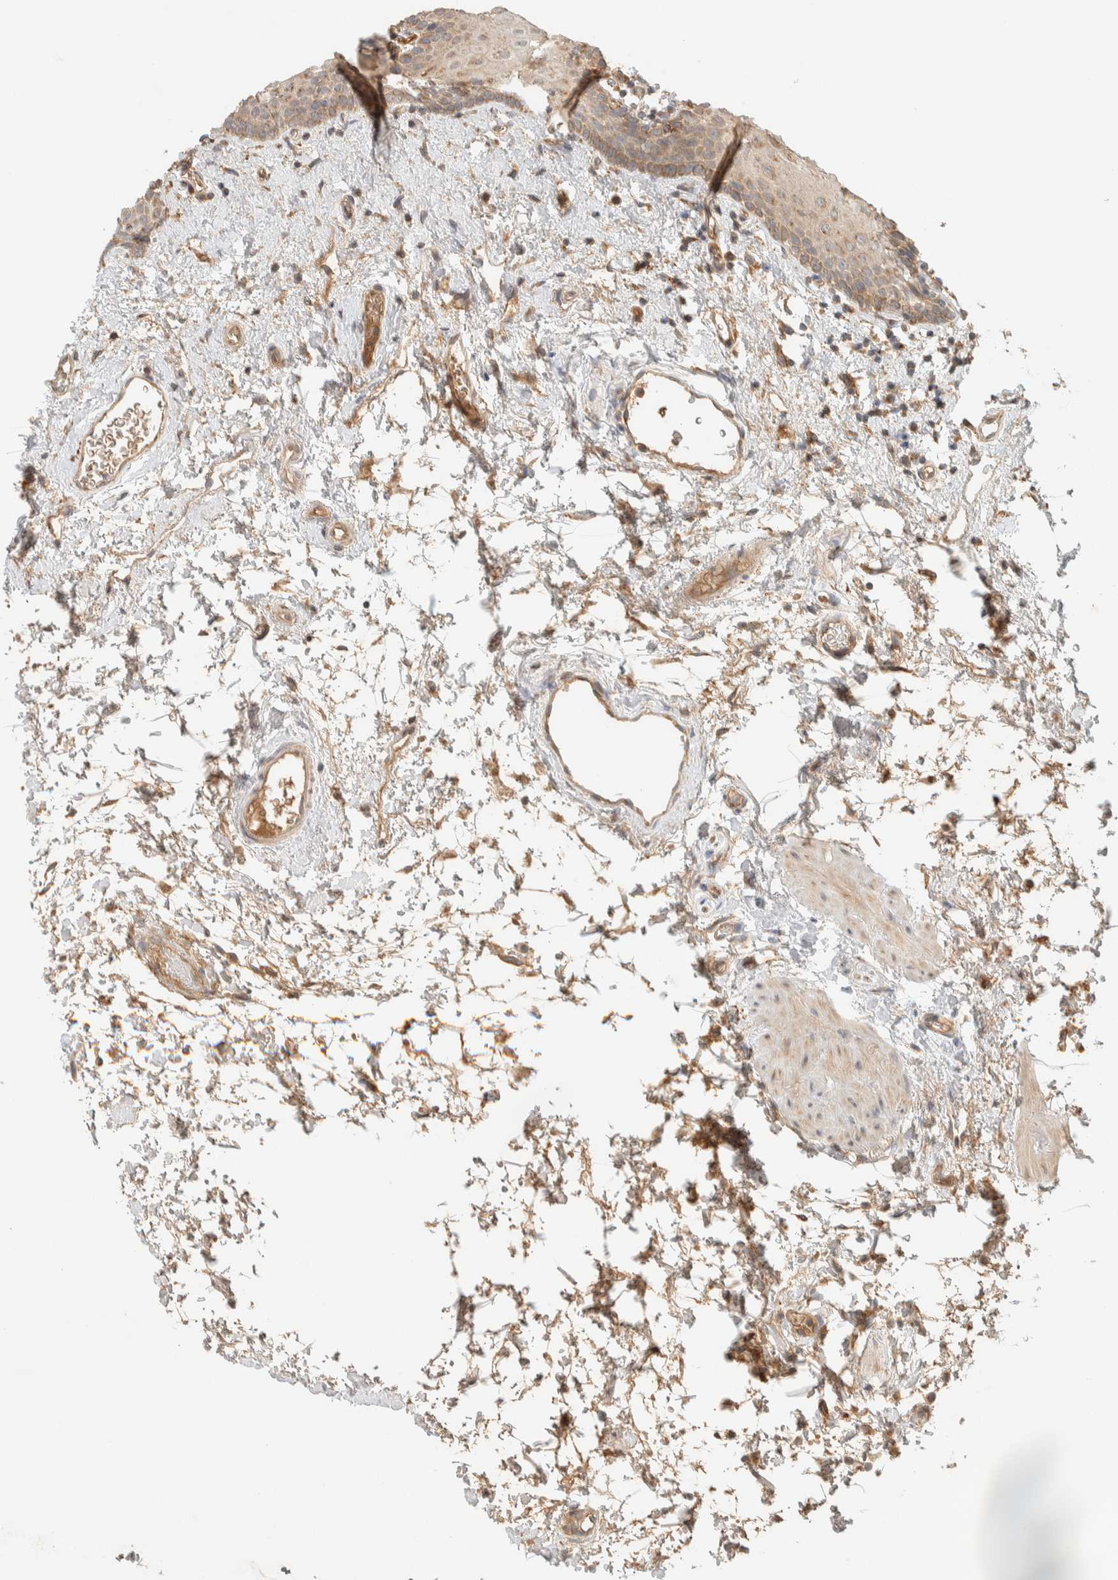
{"staining": {"intensity": "weak", "quantity": ">75%", "location": "cytoplasmic/membranous"}, "tissue": "oral mucosa", "cell_type": "Squamous epithelial cells", "image_type": "normal", "snomed": [{"axis": "morphology", "description": "Normal tissue, NOS"}, {"axis": "topography", "description": "Oral tissue"}], "caption": "Immunohistochemical staining of unremarkable human oral mucosa reveals weak cytoplasmic/membranous protein expression in approximately >75% of squamous epithelial cells. Immunohistochemistry stains the protein of interest in brown and the nuclei are stained blue.", "gene": "FAM167A", "patient": {"sex": "male", "age": 66}}